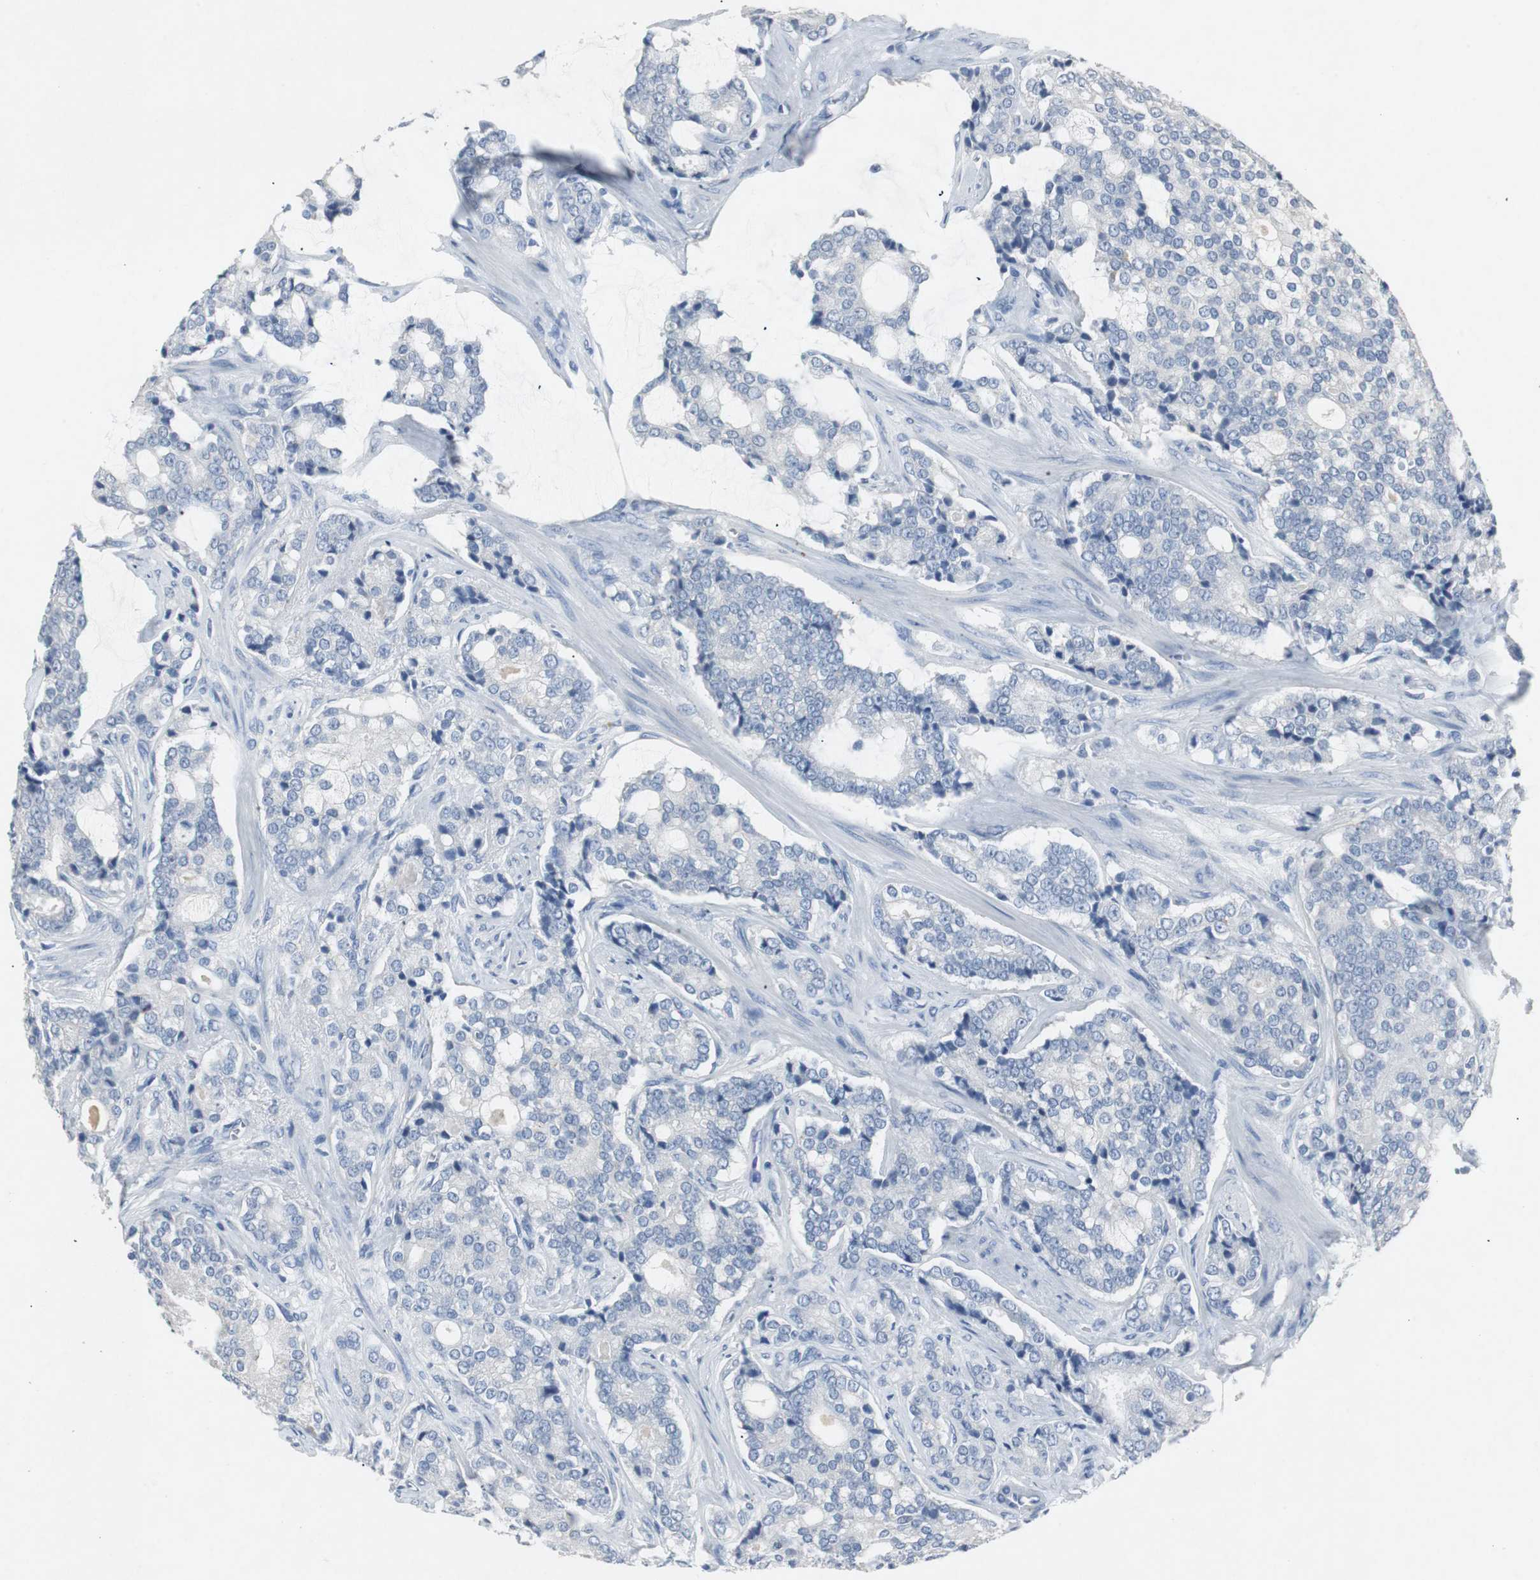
{"staining": {"intensity": "negative", "quantity": "none", "location": "none"}, "tissue": "prostate cancer", "cell_type": "Tumor cells", "image_type": "cancer", "snomed": [{"axis": "morphology", "description": "Adenocarcinoma, Low grade"}, {"axis": "topography", "description": "Prostate"}], "caption": "Prostate cancer stained for a protein using immunohistochemistry shows no expression tumor cells.", "gene": "LRP2", "patient": {"sex": "male", "age": 58}}